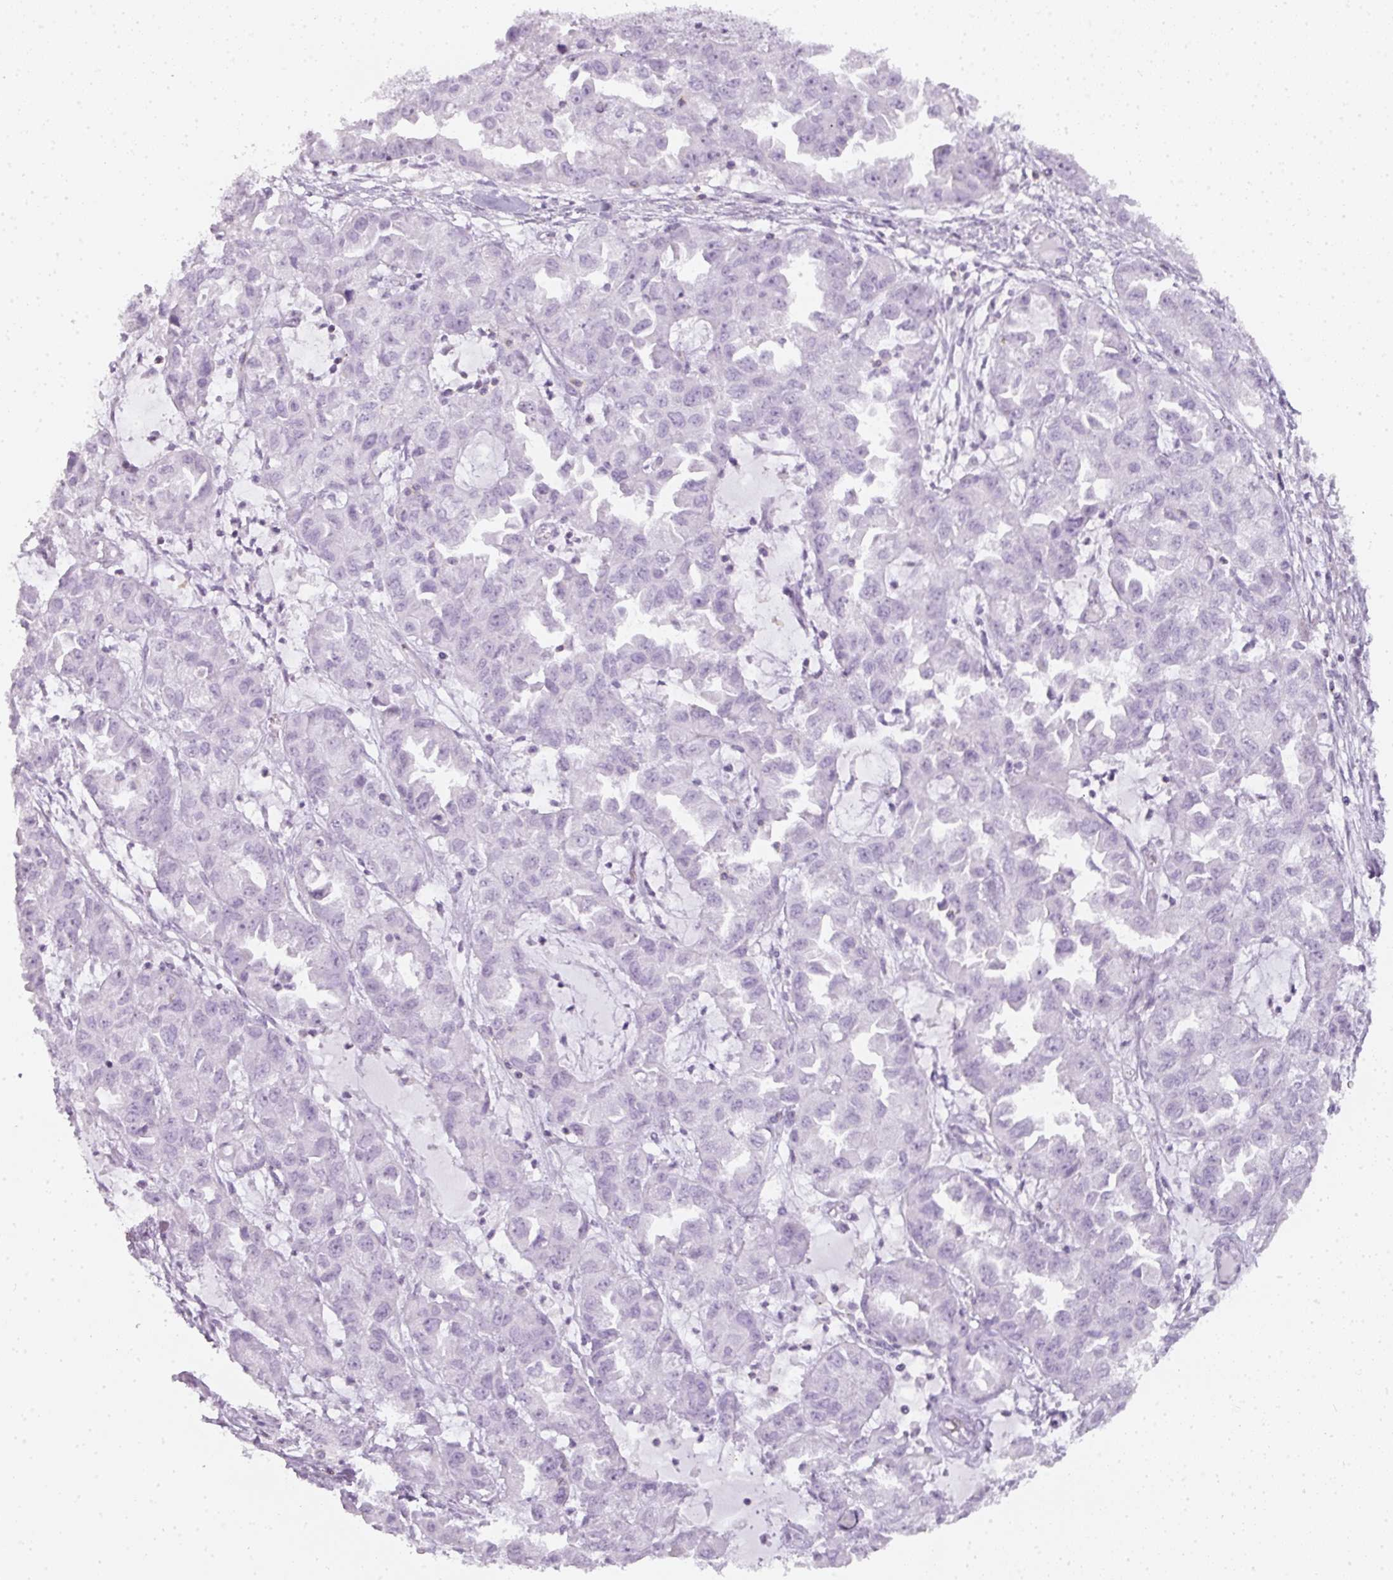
{"staining": {"intensity": "negative", "quantity": "none", "location": "none"}, "tissue": "ovarian cancer", "cell_type": "Tumor cells", "image_type": "cancer", "snomed": [{"axis": "morphology", "description": "Cystadenocarcinoma, serous, NOS"}, {"axis": "topography", "description": "Ovary"}], "caption": "Protein analysis of serous cystadenocarcinoma (ovarian) demonstrates no significant expression in tumor cells.", "gene": "TMEM42", "patient": {"sex": "female", "age": 84}}